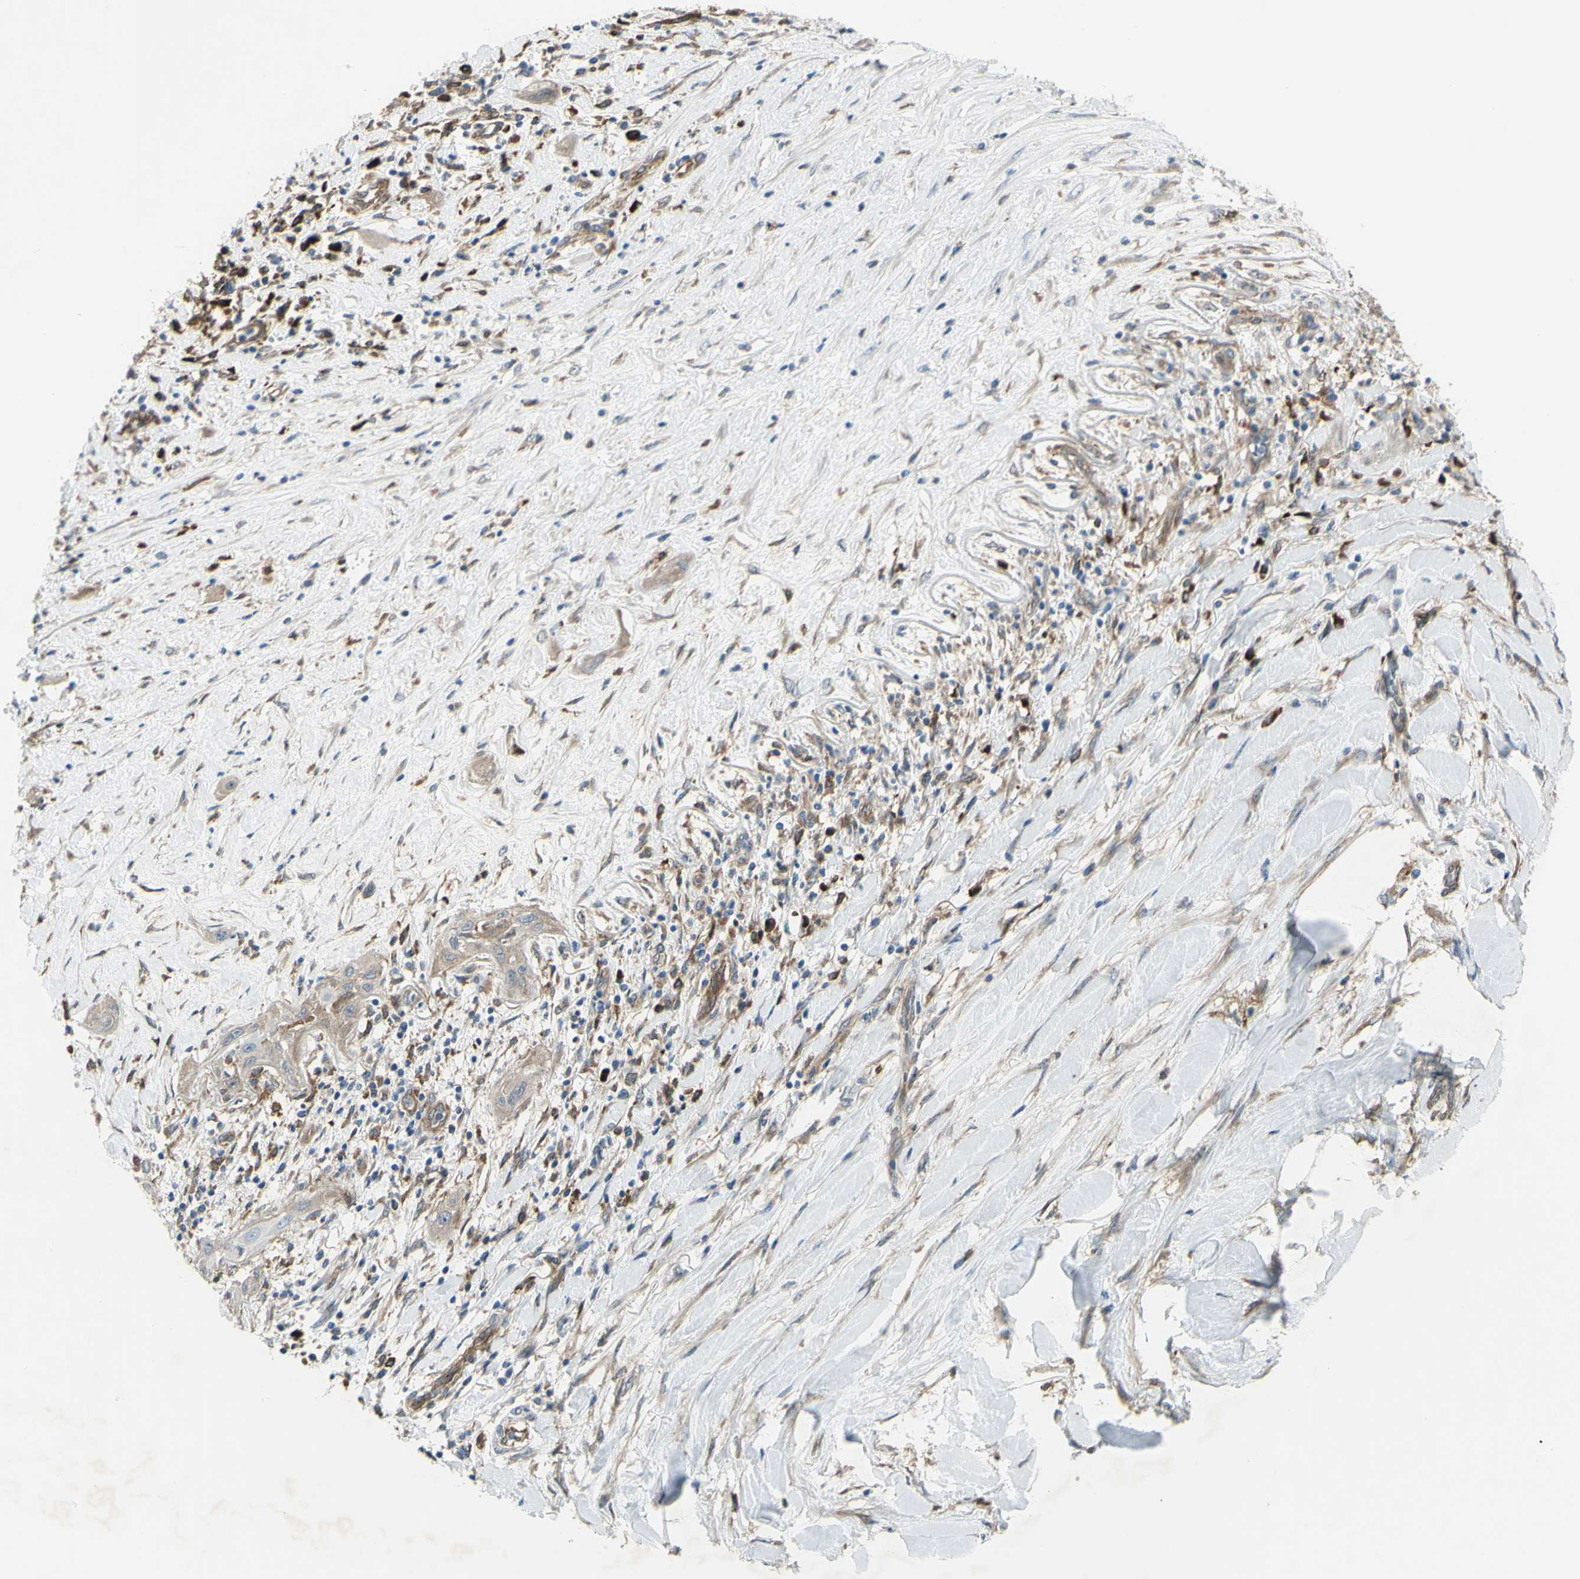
{"staining": {"intensity": "weak", "quantity": ">75%", "location": "cytoplasmic/membranous"}, "tissue": "lung cancer", "cell_type": "Tumor cells", "image_type": "cancer", "snomed": [{"axis": "morphology", "description": "Squamous cell carcinoma, NOS"}, {"axis": "topography", "description": "Lung"}], "caption": "DAB (3,3'-diaminobenzidine) immunohistochemical staining of human squamous cell carcinoma (lung) shows weak cytoplasmic/membranous protein expression in approximately >75% of tumor cells.", "gene": "IGSF9B", "patient": {"sex": "female", "age": 47}}